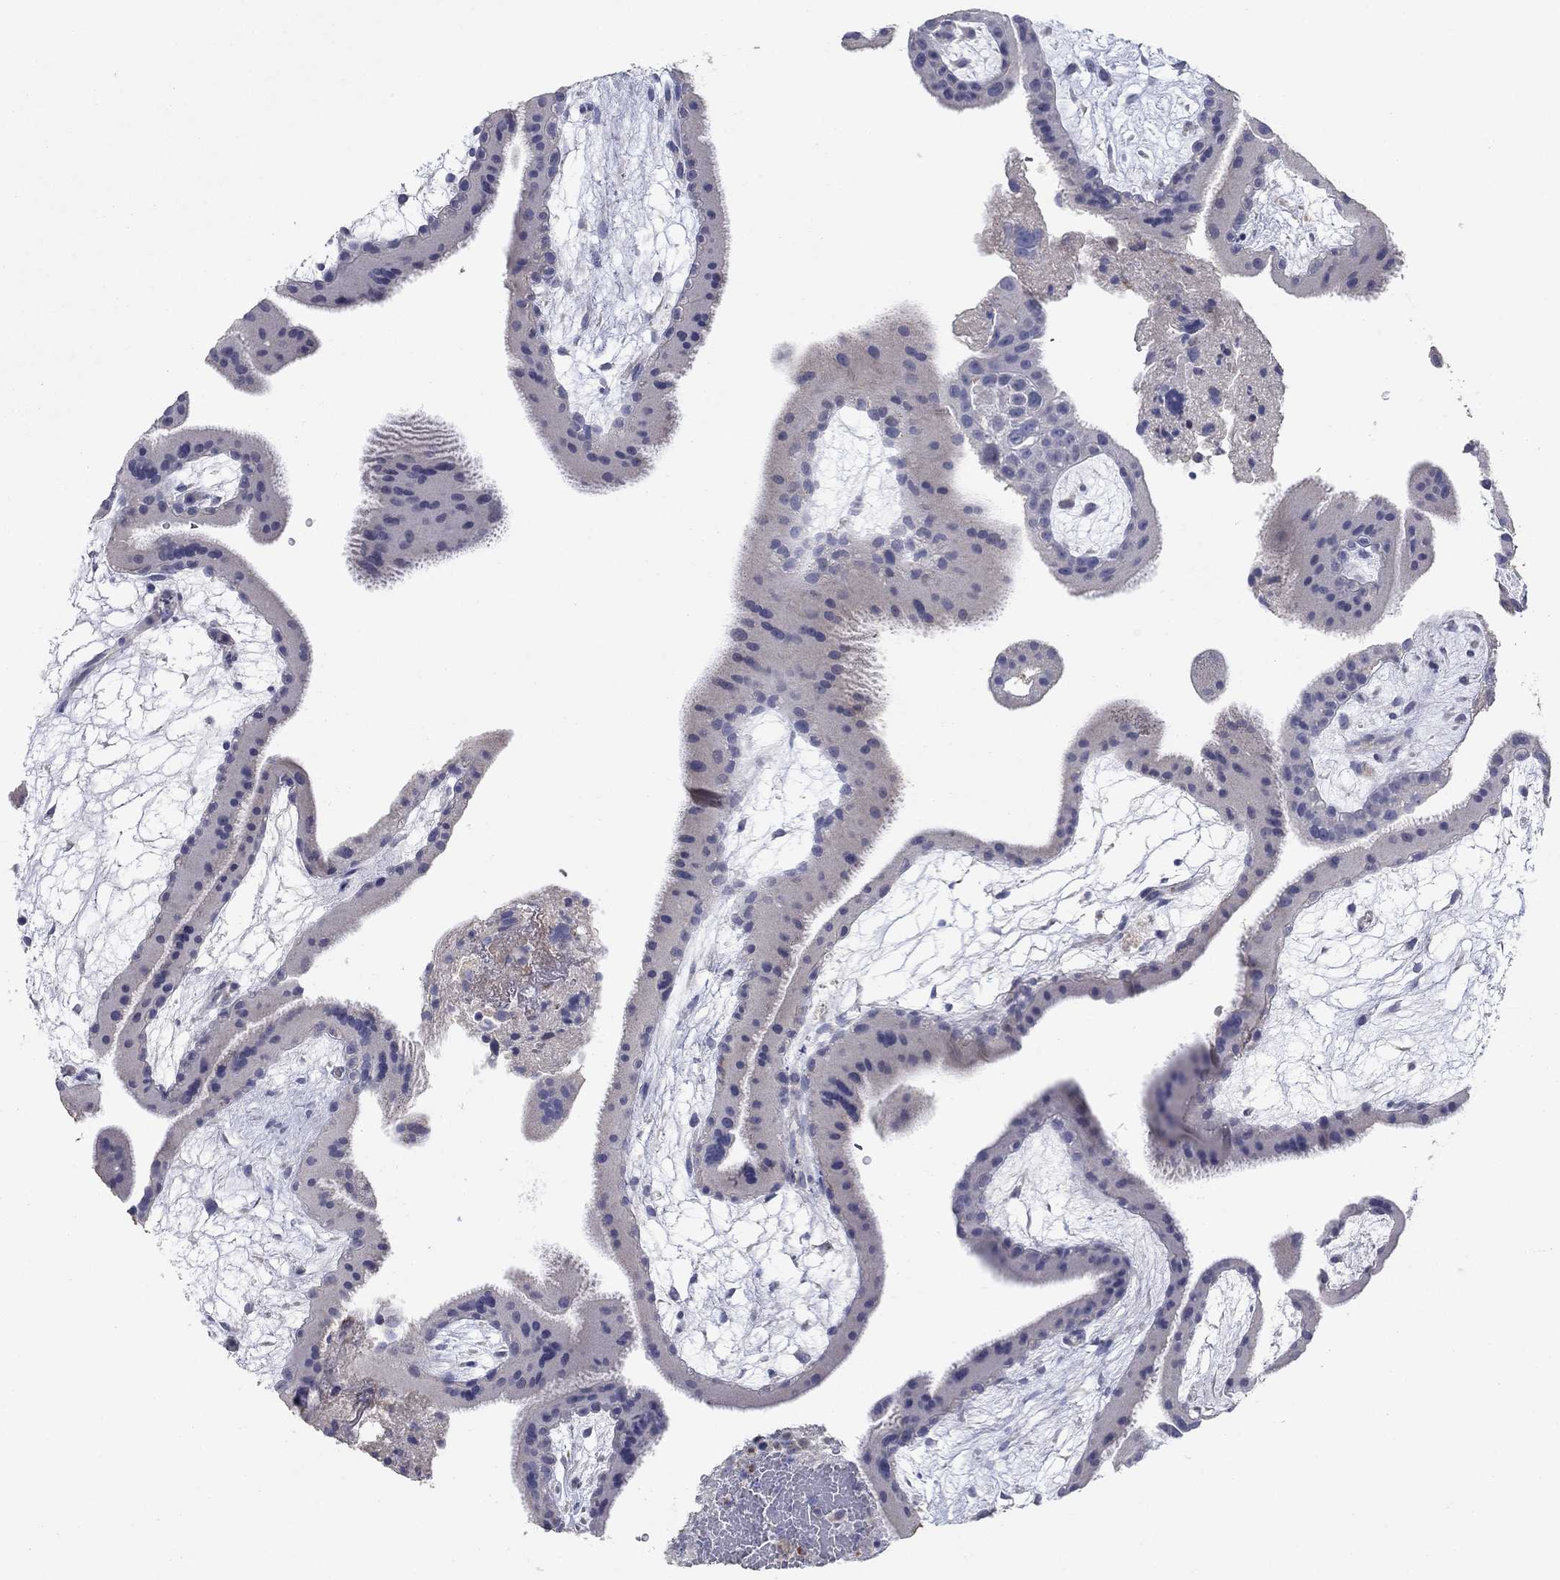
{"staining": {"intensity": "negative", "quantity": "none", "location": "none"}, "tissue": "placenta", "cell_type": "Decidual cells", "image_type": "normal", "snomed": [{"axis": "morphology", "description": "Normal tissue, NOS"}, {"axis": "topography", "description": "Placenta"}], "caption": "DAB (3,3'-diaminobenzidine) immunohistochemical staining of normal placenta exhibits no significant staining in decidual cells.", "gene": "PTGDS", "patient": {"sex": "female", "age": 19}}